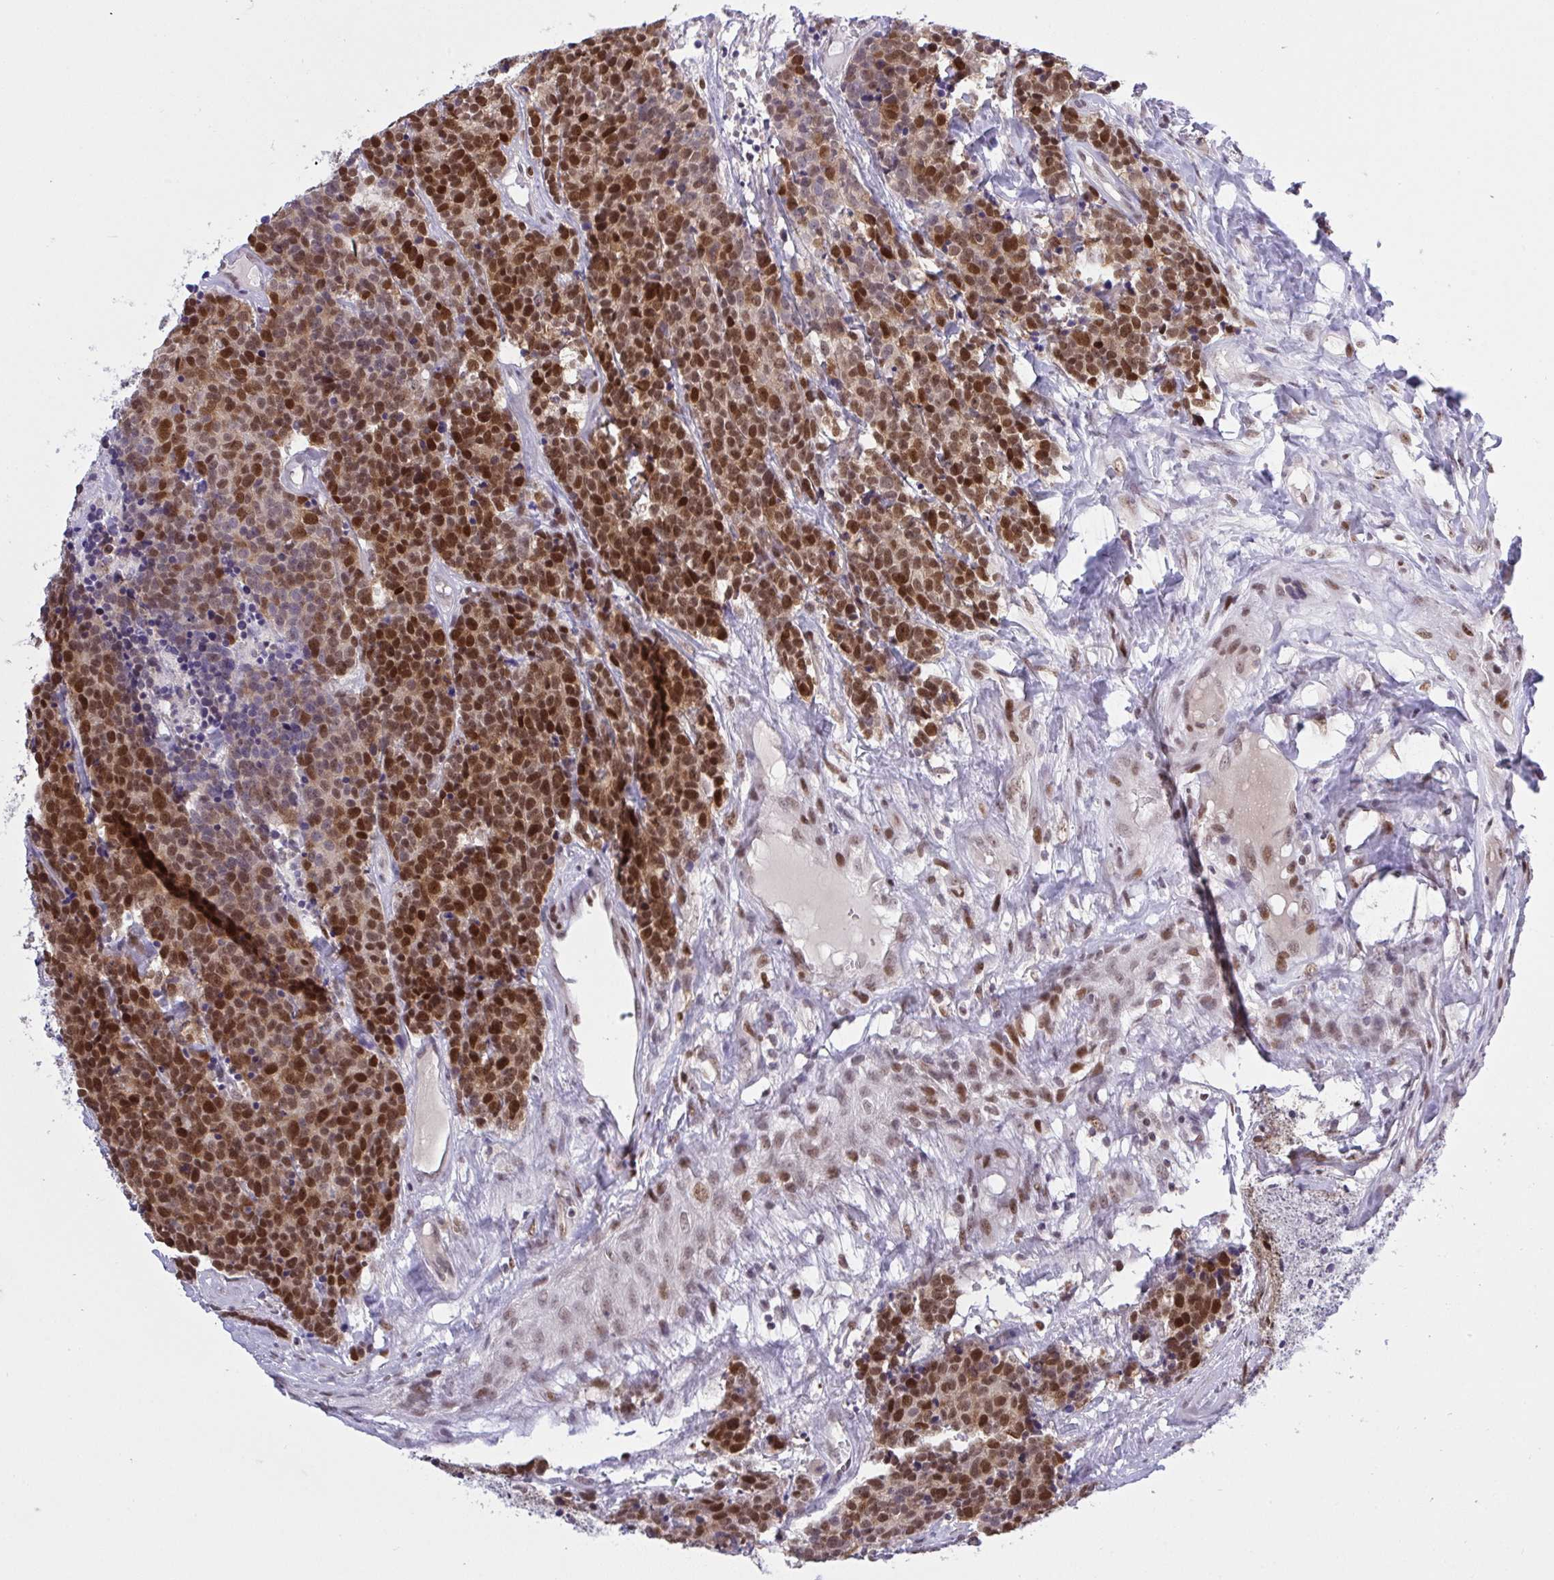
{"staining": {"intensity": "moderate", "quantity": ">75%", "location": "nuclear"}, "tissue": "carcinoid", "cell_type": "Tumor cells", "image_type": "cancer", "snomed": [{"axis": "morphology", "description": "Carcinoid, malignant, NOS"}, {"axis": "topography", "description": "Skin"}], "caption": "Tumor cells exhibit medium levels of moderate nuclear staining in about >75% of cells in human carcinoid.", "gene": "RFC4", "patient": {"sex": "female", "age": 79}}